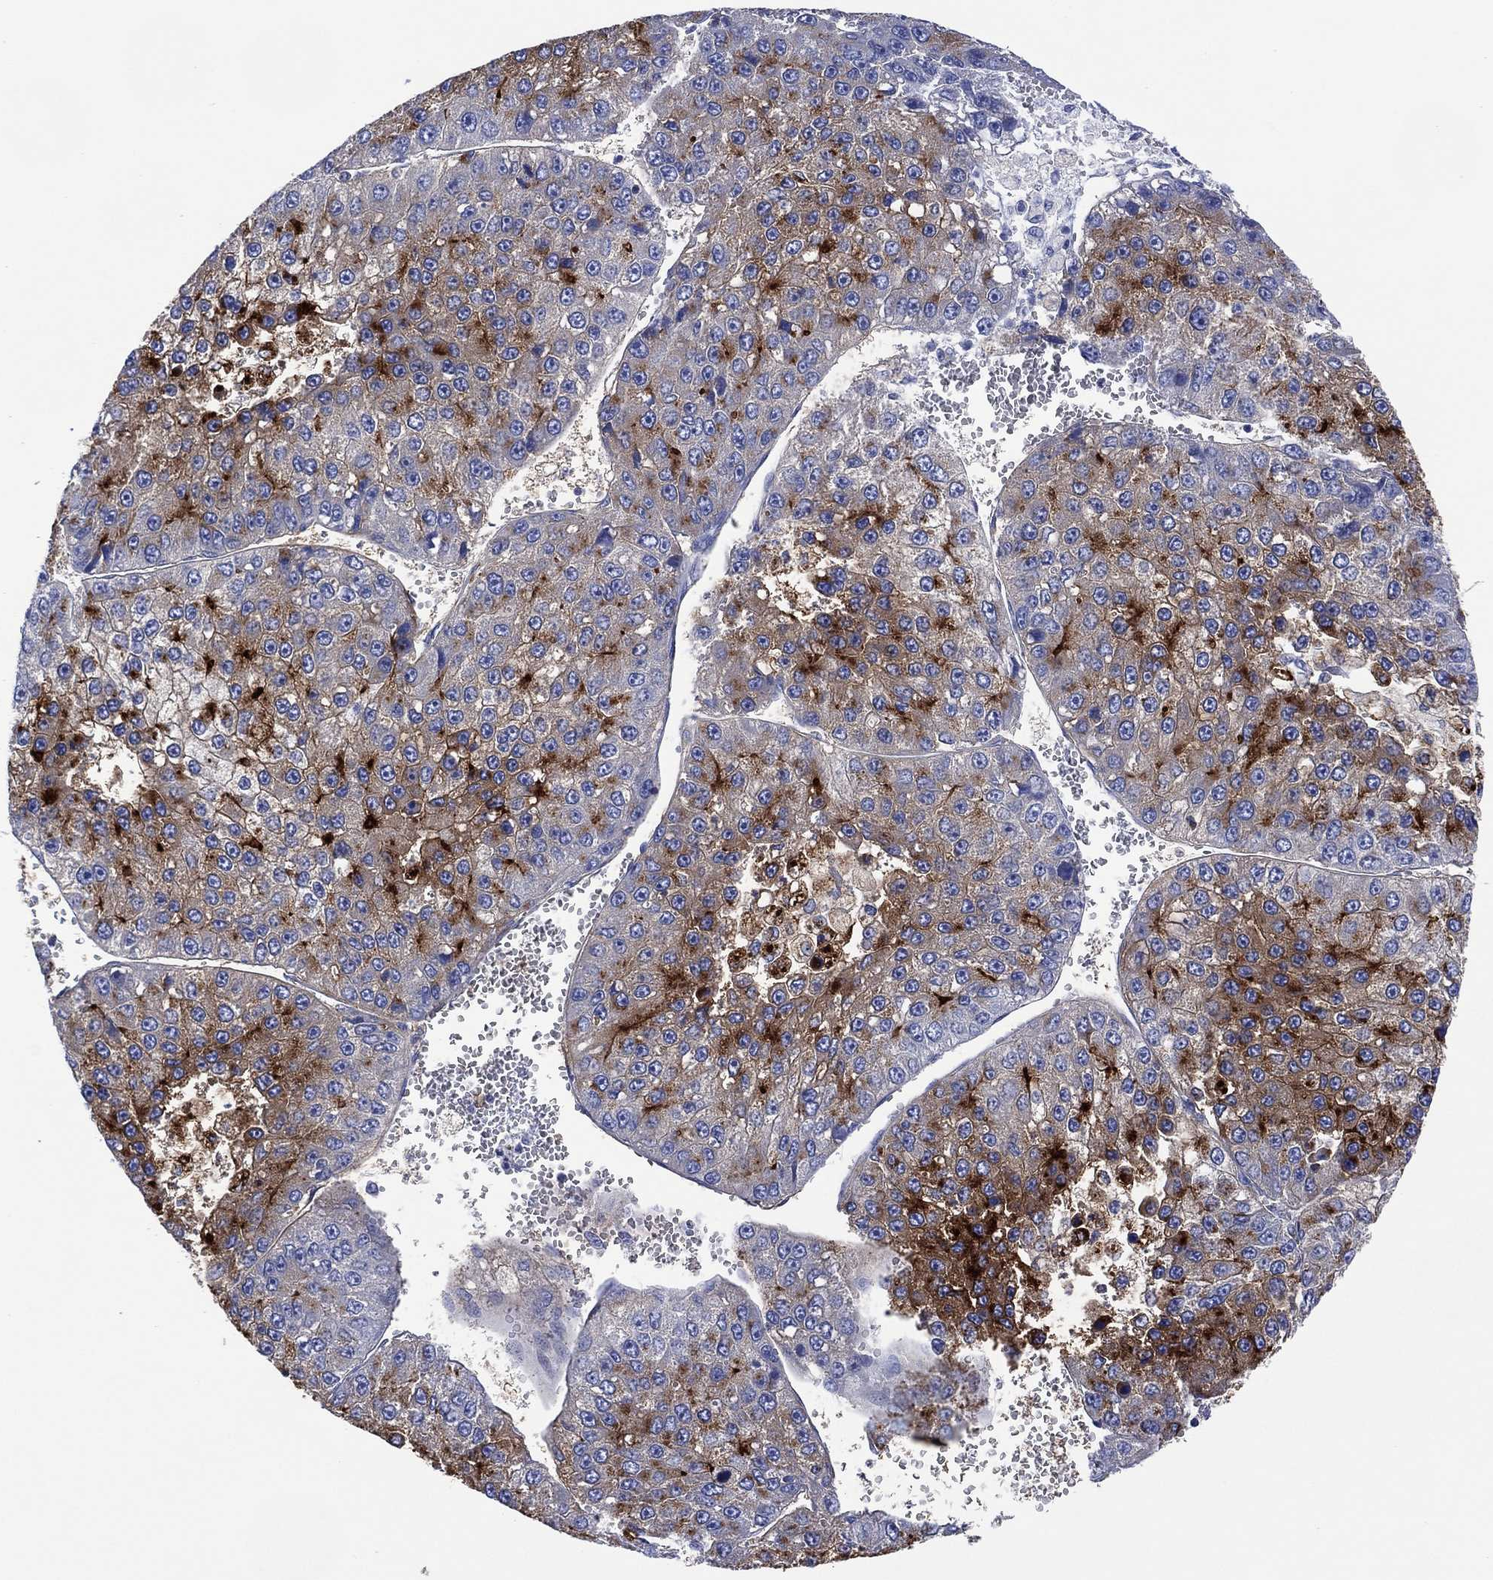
{"staining": {"intensity": "strong", "quantity": "<25%", "location": "cytoplasmic/membranous"}, "tissue": "liver cancer", "cell_type": "Tumor cells", "image_type": "cancer", "snomed": [{"axis": "morphology", "description": "Carcinoma, Hepatocellular, NOS"}, {"axis": "topography", "description": "Liver"}], "caption": "Liver cancer was stained to show a protein in brown. There is medium levels of strong cytoplasmic/membranous positivity in approximately <25% of tumor cells. Immunohistochemistry stains the protein of interest in brown and the nuclei are stained blue.", "gene": "DPP4", "patient": {"sex": "female", "age": 73}}